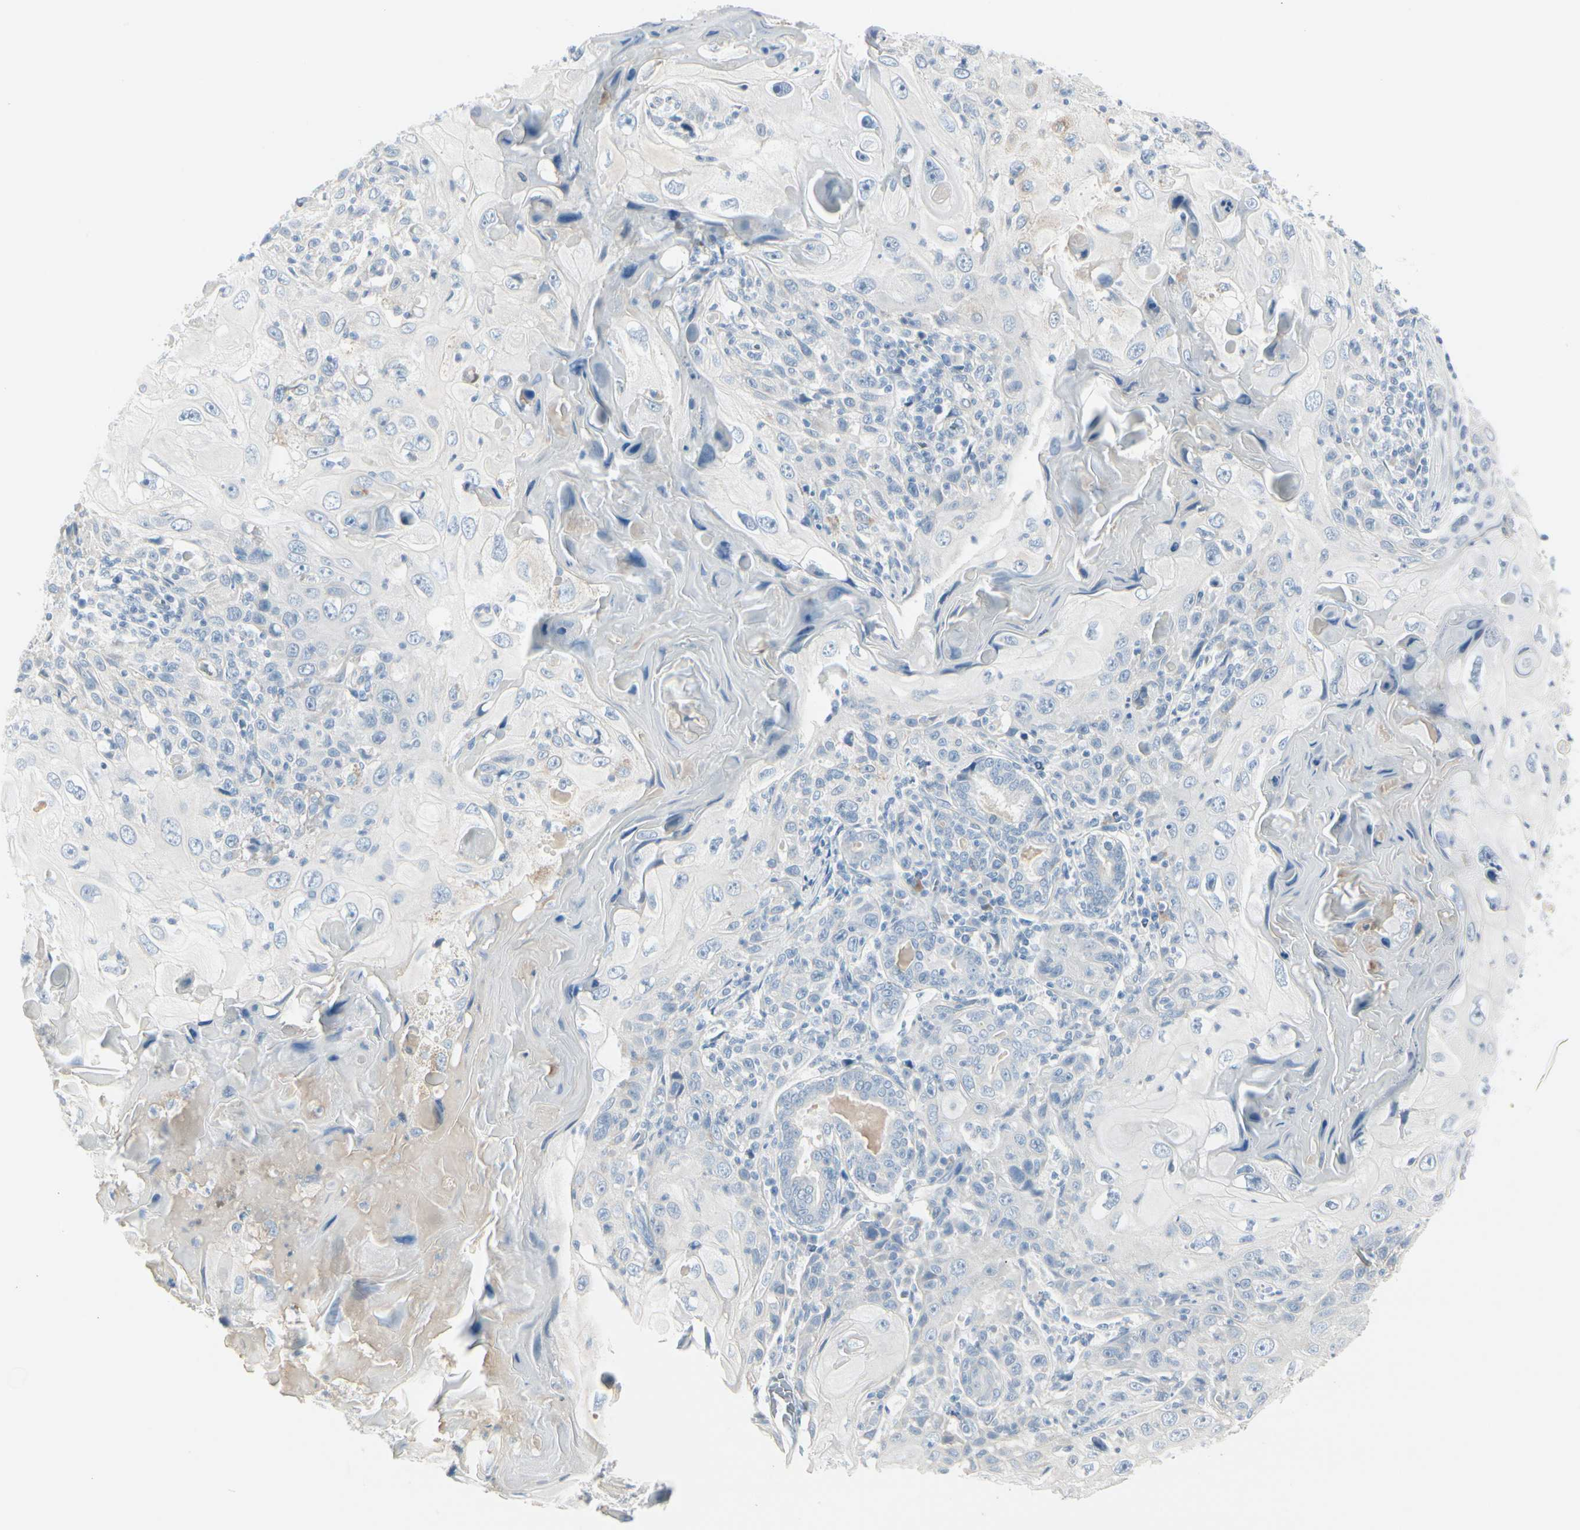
{"staining": {"intensity": "negative", "quantity": "none", "location": "none"}, "tissue": "skin cancer", "cell_type": "Tumor cells", "image_type": "cancer", "snomed": [{"axis": "morphology", "description": "Squamous cell carcinoma, NOS"}, {"axis": "topography", "description": "Skin"}], "caption": "Immunohistochemistry (IHC) micrograph of human squamous cell carcinoma (skin) stained for a protein (brown), which exhibits no positivity in tumor cells.", "gene": "CDHR5", "patient": {"sex": "female", "age": 88}}